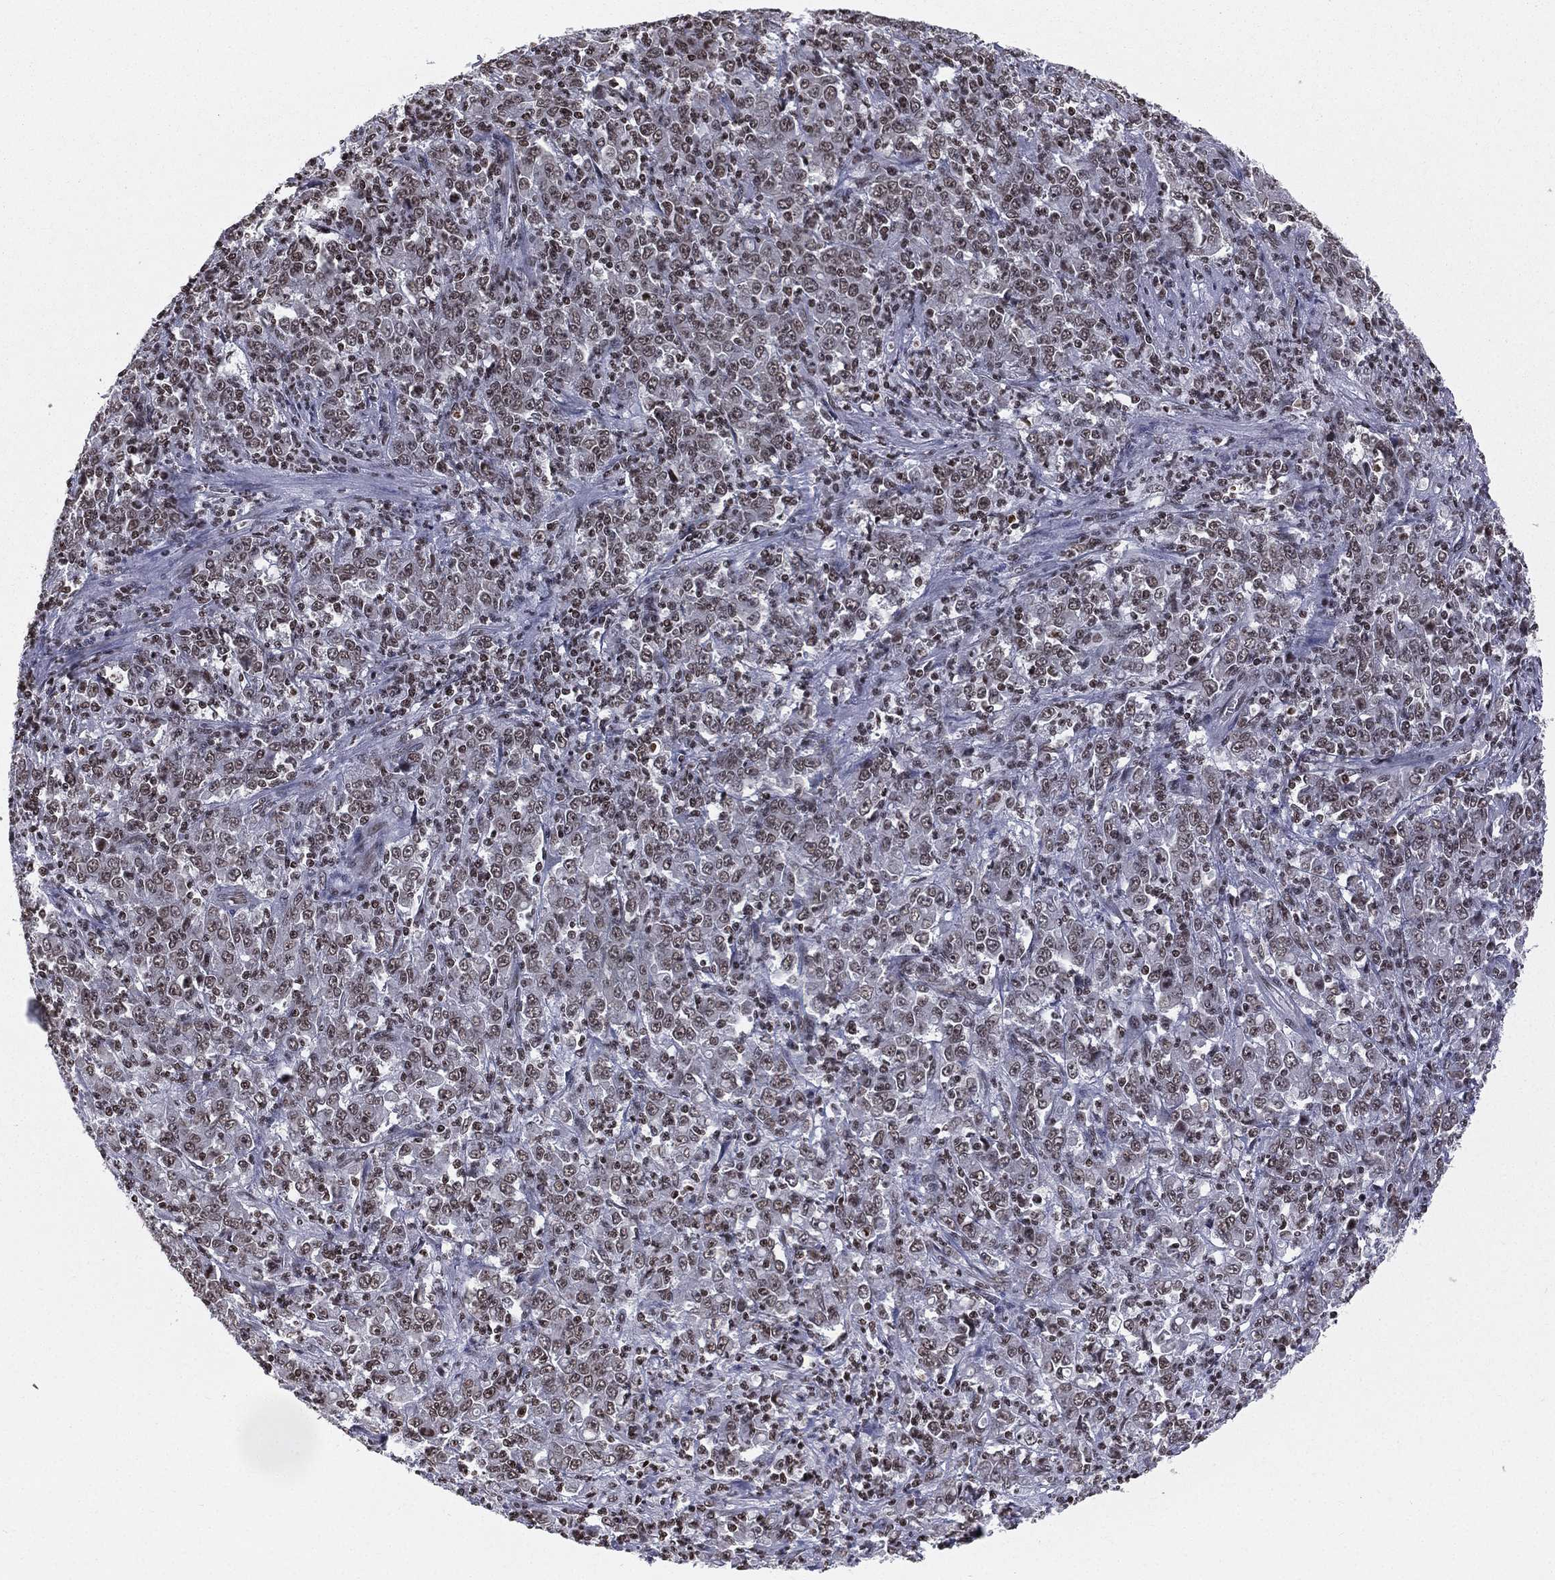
{"staining": {"intensity": "weak", "quantity": ">75%", "location": "nuclear"}, "tissue": "stomach cancer", "cell_type": "Tumor cells", "image_type": "cancer", "snomed": [{"axis": "morphology", "description": "Adenocarcinoma, NOS"}, {"axis": "topography", "description": "Stomach, lower"}], "caption": "Stomach adenocarcinoma stained for a protein (brown) displays weak nuclear positive staining in approximately >75% of tumor cells.", "gene": "RFX7", "patient": {"sex": "female", "age": 71}}